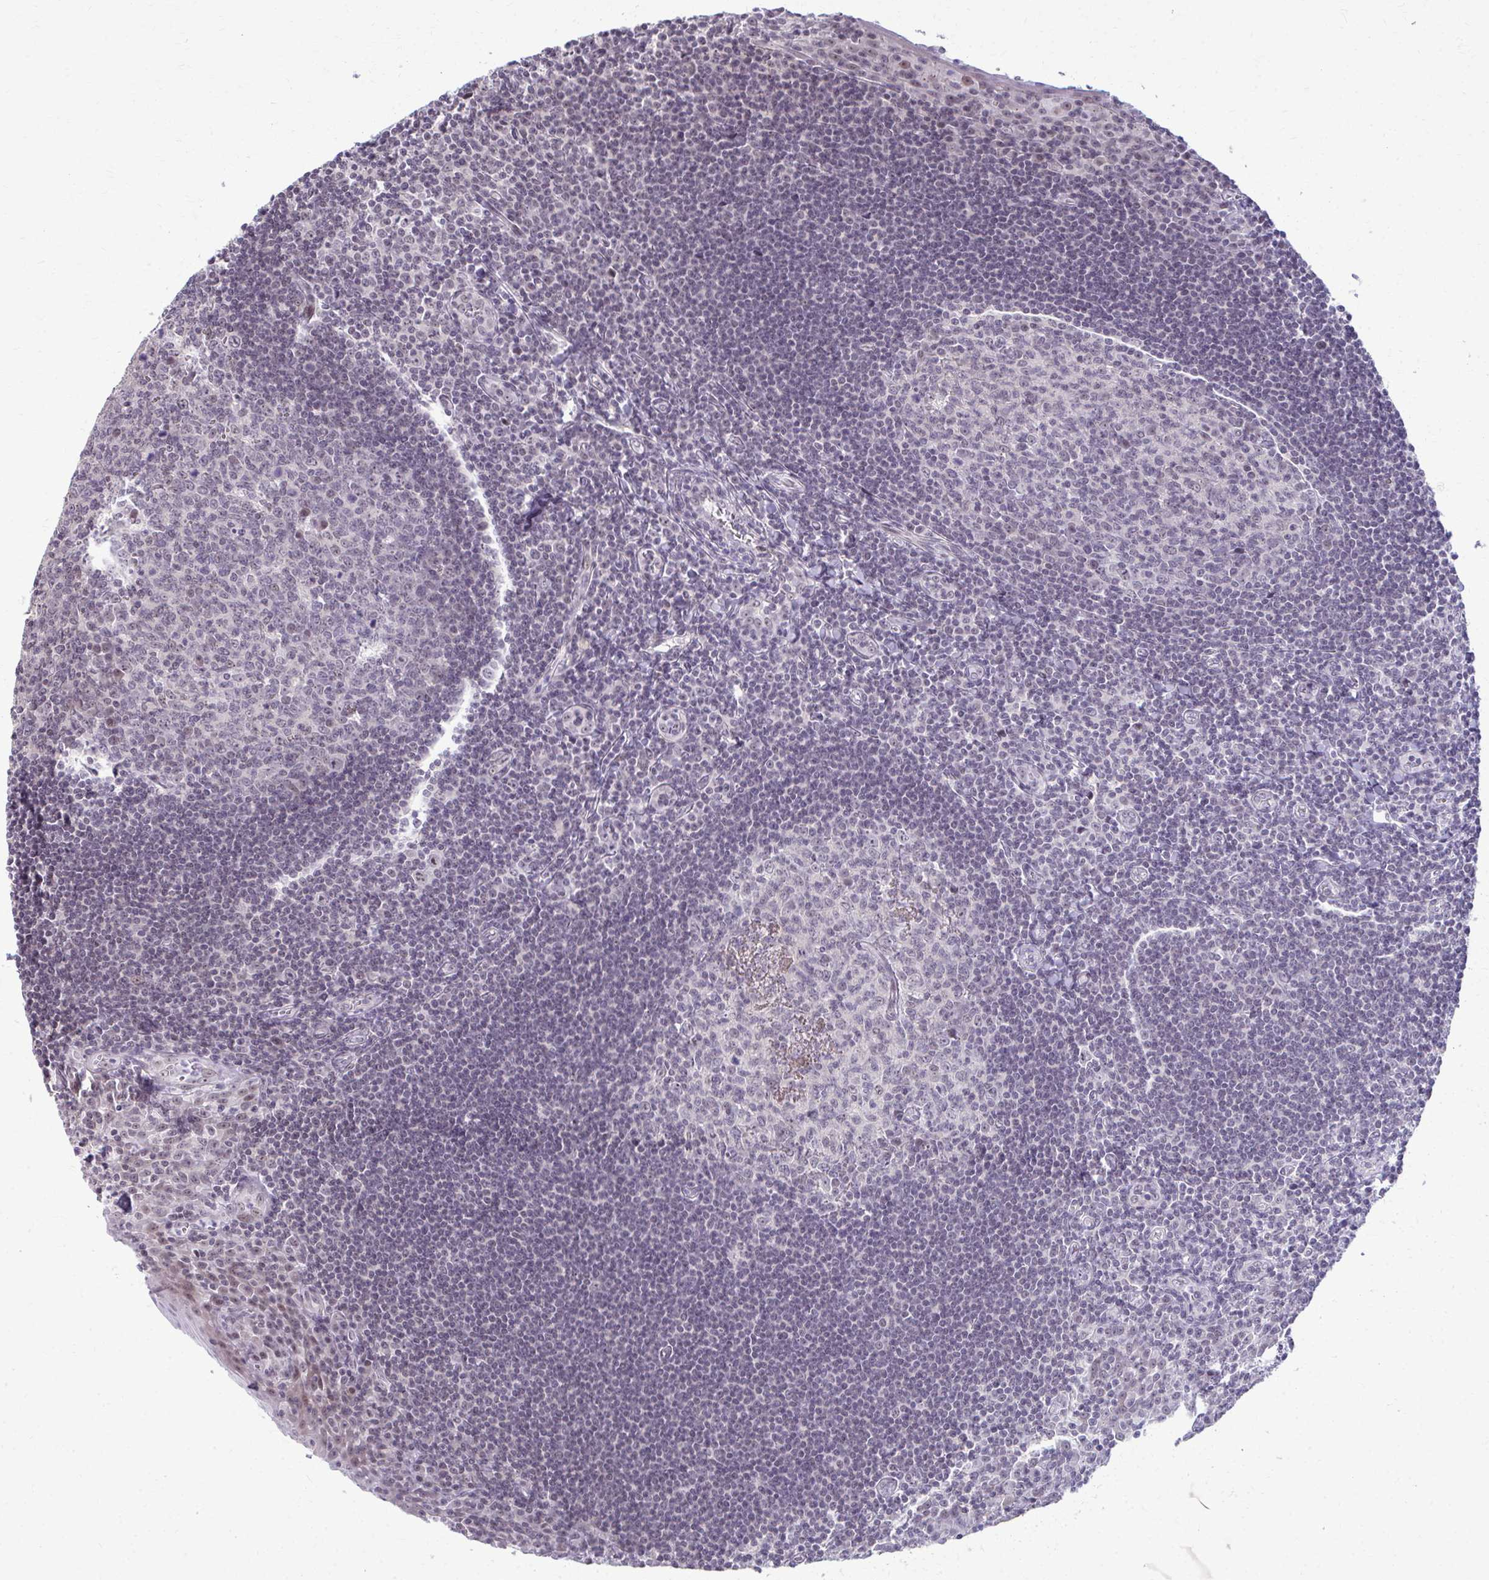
{"staining": {"intensity": "negative", "quantity": "none", "location": "none"}, "tissue": "tonsil", "cell_type": "Germinal center cells", "image_type": "normal", "snomed": [{"axis": "morphology", "description": "Normal tissue, NOS"}, {"axis": "topography", "description": "Tonsil"}], "caption": "Tonsil was stained to show a protein in brown. There is no significant positivity in germinal center cells. (DAB (3,3'-diaminobenzidine) IHC with hematoxylin counter stain).", "gene": "MAF1", "patient": {"sex": "male", "age": 27}}